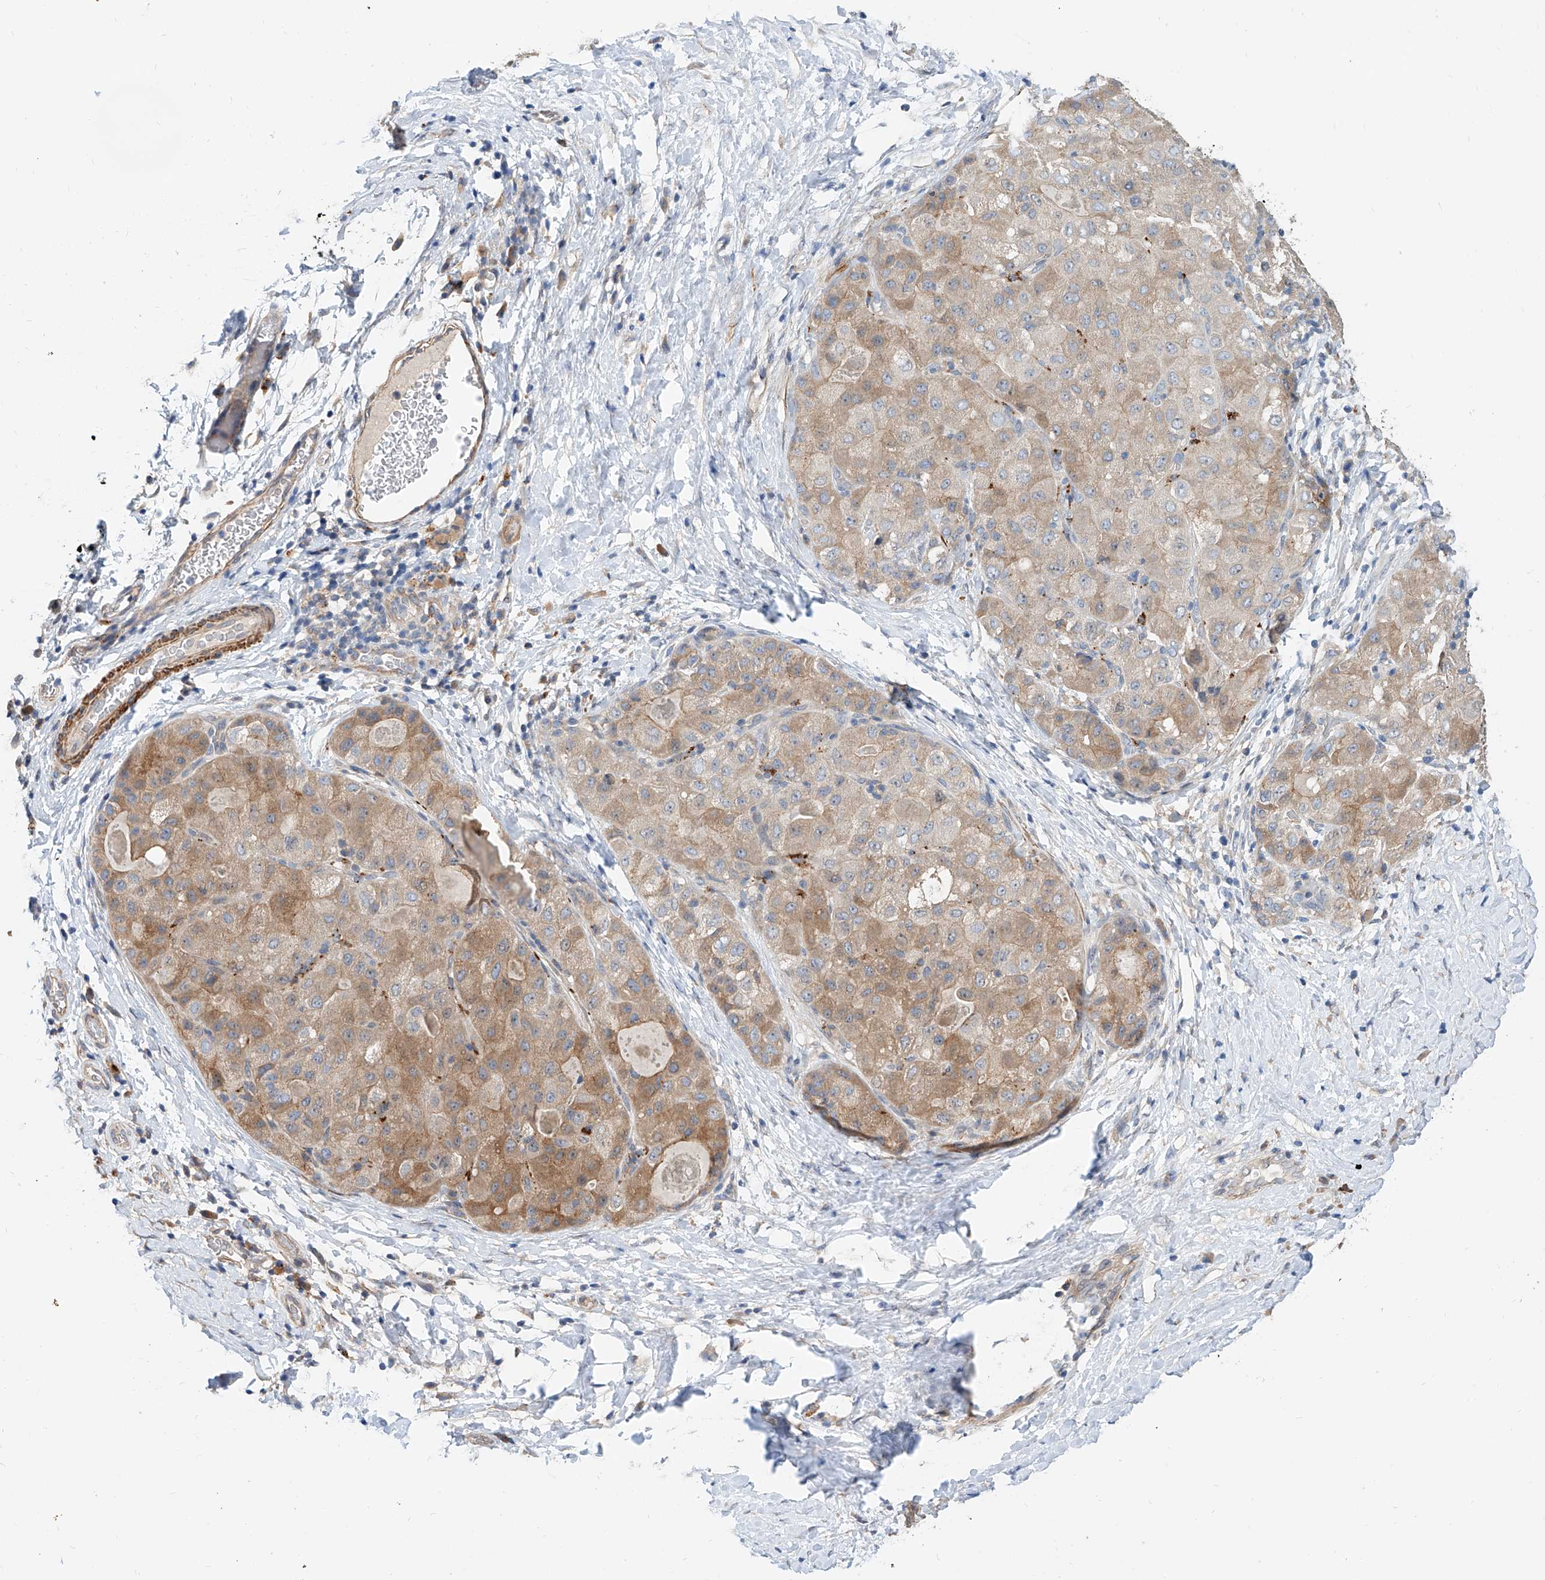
{"staining": {"intensity": "weak", "quantity": ">75%", "location": "cytoplasmic/membranous"}, "tissue": "liver cancer", "cell_type": "Tumor cells", "image_type": "cancer", "snomed": [{"axis": "morphology", "description": "Carcinoma, Hepatocellular, NOS"}, {"axis": "topography", "description": "Liver"}], "caption": "Immunohistochemical staining of human liver cancer (hepatocellular carcinoma) reveals weak cytoplasmic/membranous protein expression in approximately >75% of tumor cells.", "gene": "MAGEE2", "patient": {"sex": "male", "age": 80}}